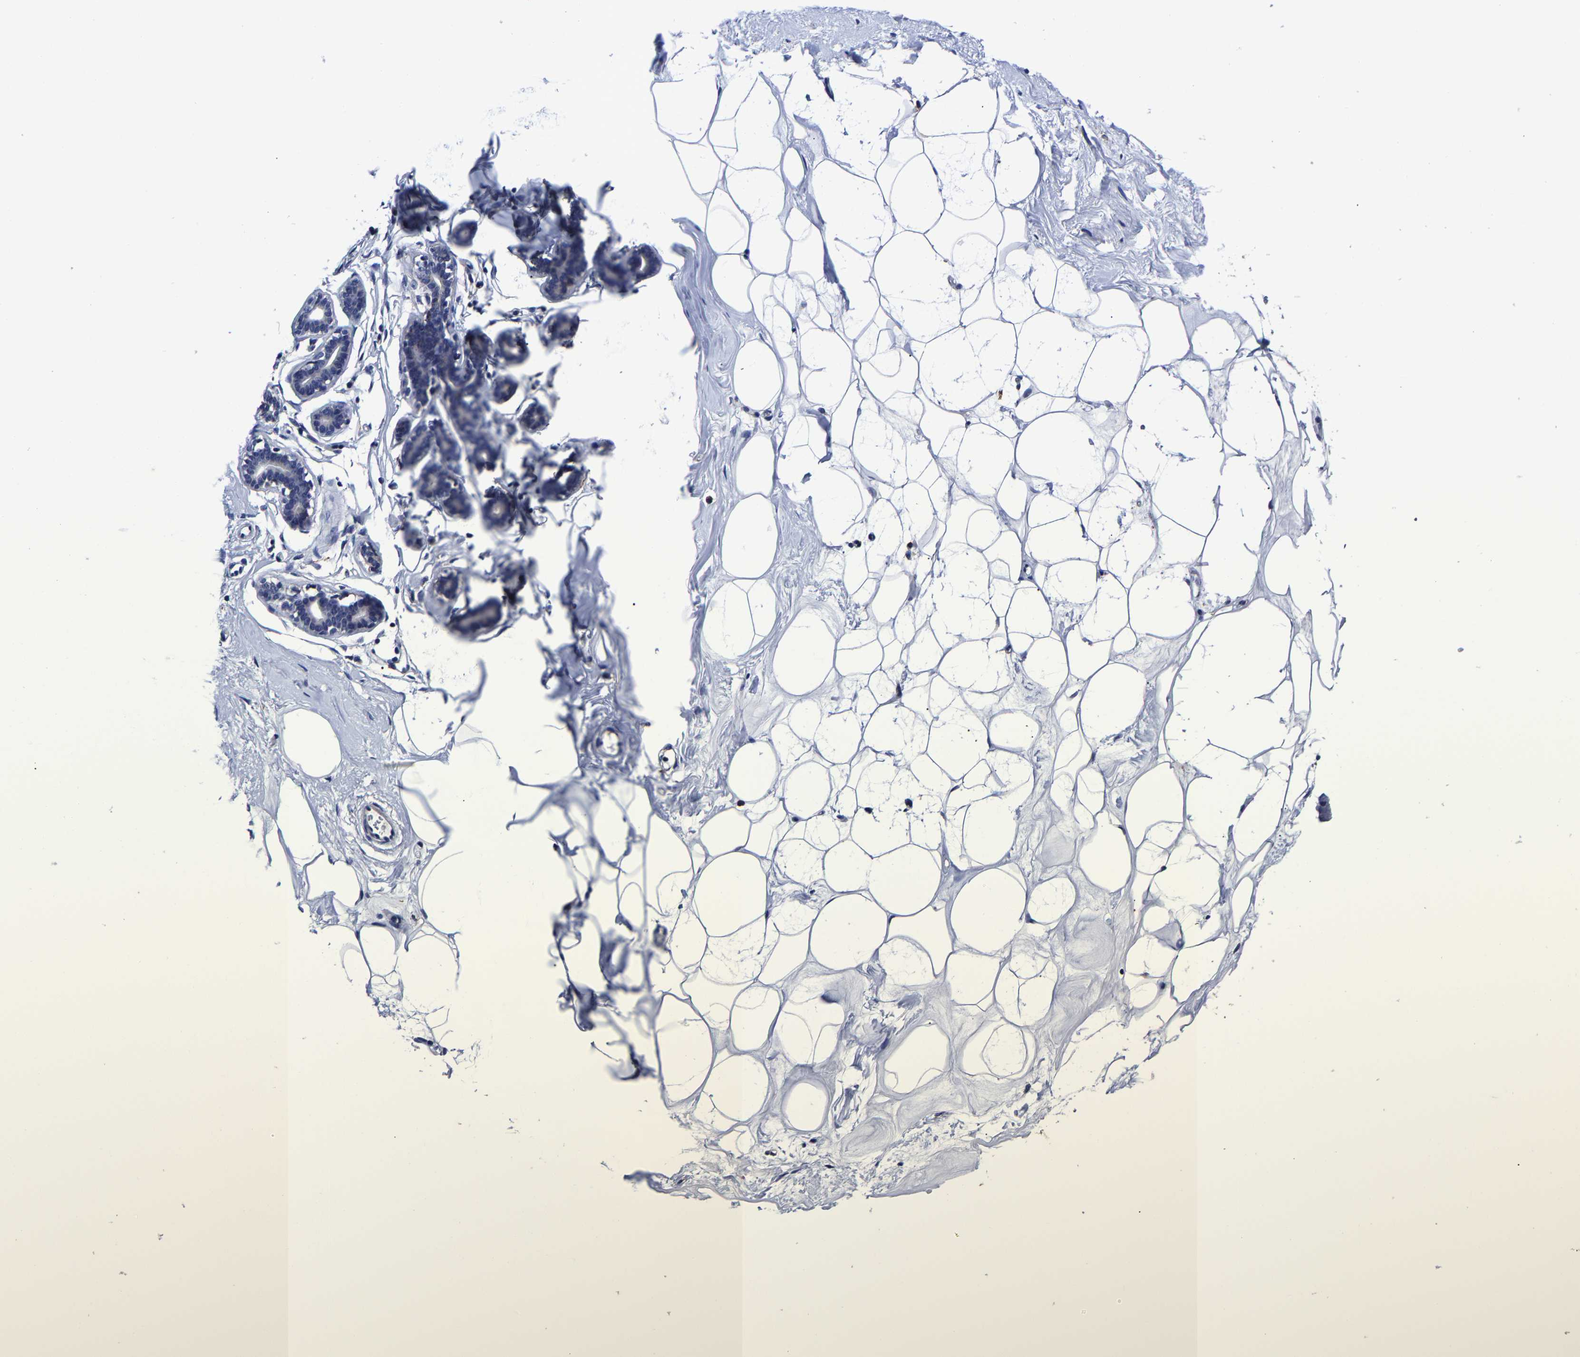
{"staining": {"intensity": "negative", "quantity": "none", "location": "none"}, "tissue": "adipose tissue", "cell_type": "Adipocytes", "image_type": "normal", "snomed": [{"axis": "morphology", "description": "Normal tissue, NOS"}, {"axis": "morphology", "description": "Fibrosis, NOS"}, {"axis": "topography", "description": "Breast"}, {"axis": "topography", "description": "Adipose tissue"}], "caption": "Immunohistochemistry micrograph of normal adipose tissue: adipose tissue stained with DAB demonstrates no significant protein positivity in adipocytes.", "gene": "AASS", "patient": {"sex": "female", "age": 39}}